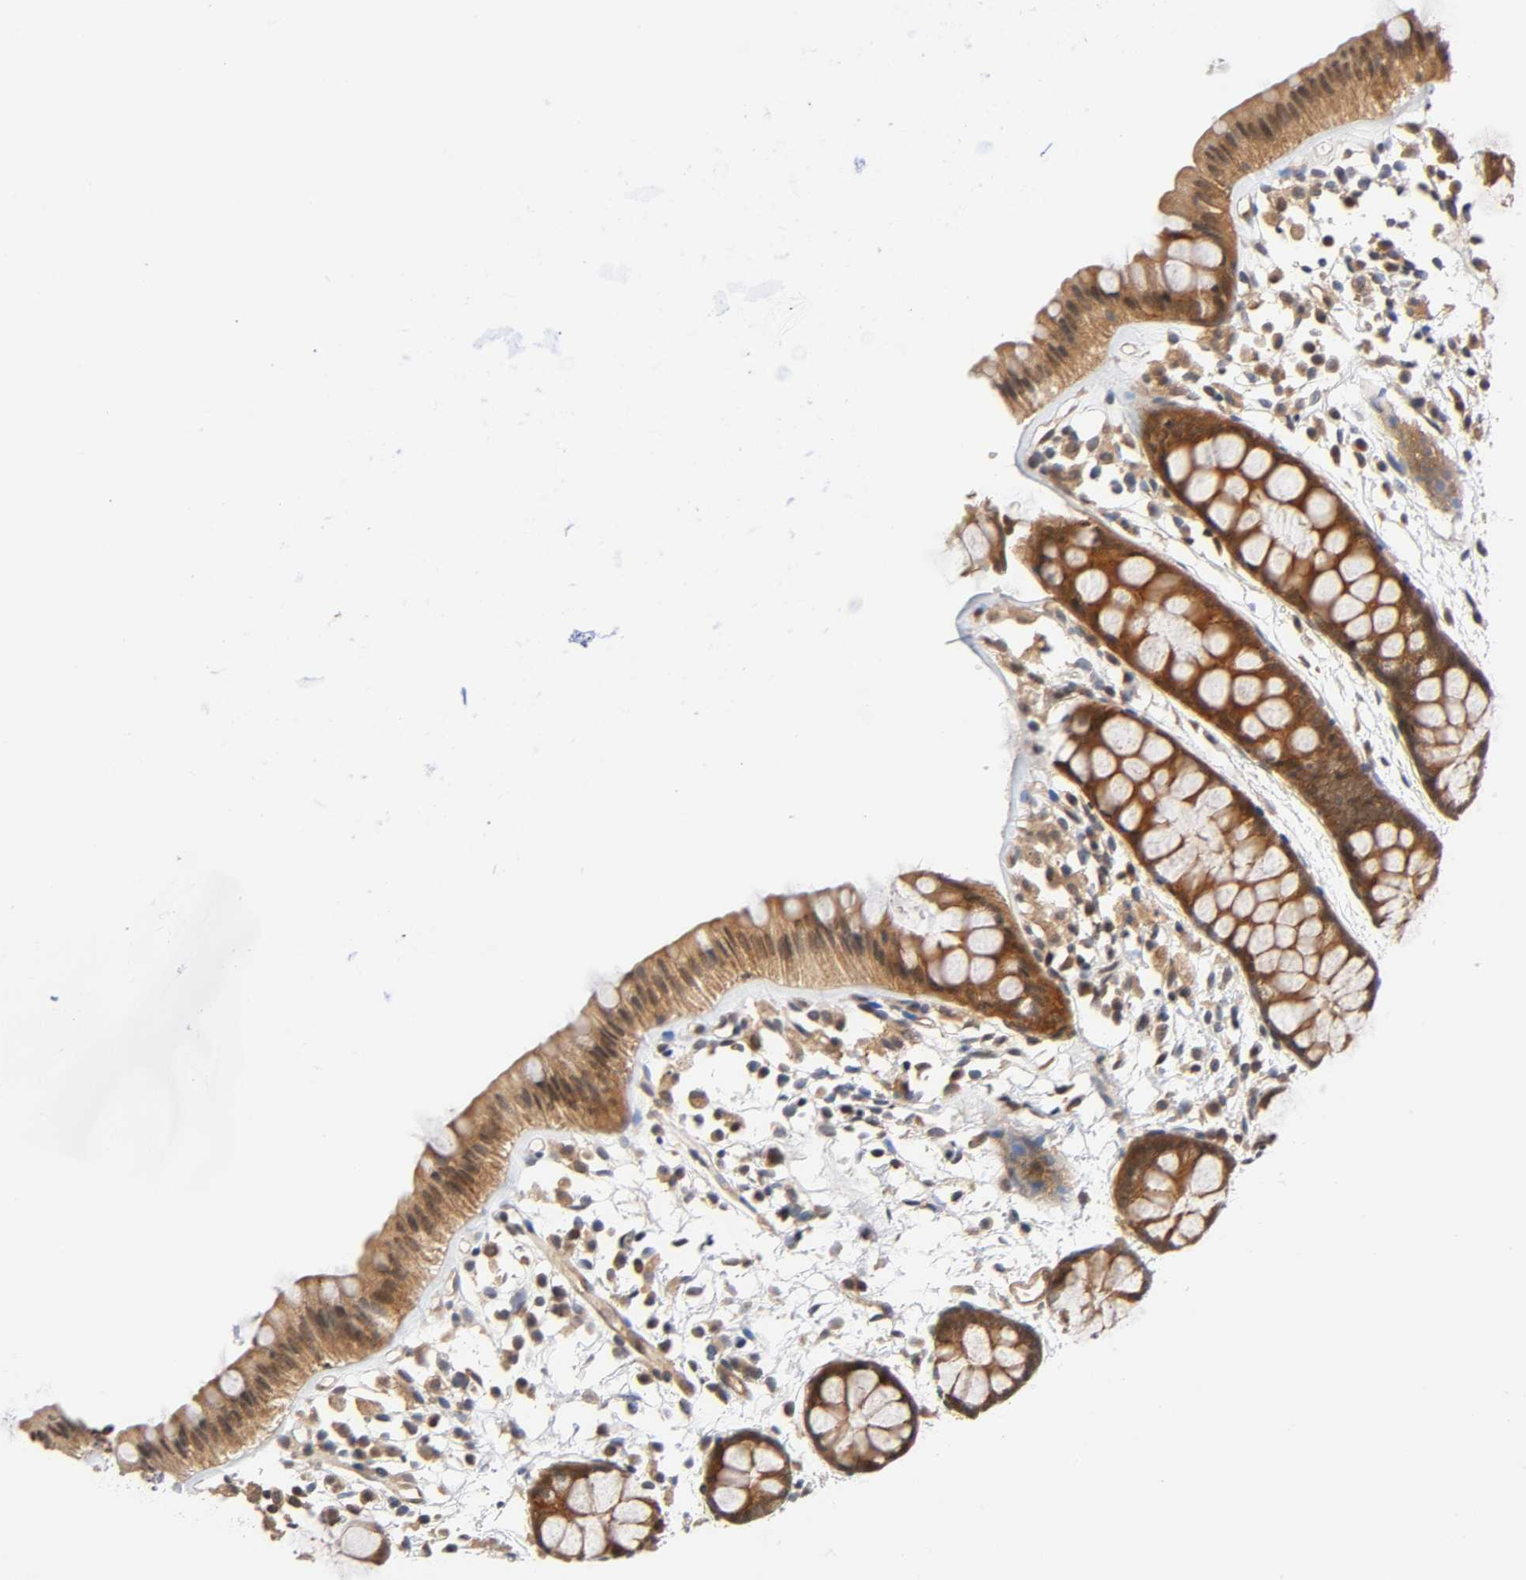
{"staining": {"intensity": "moderate", "quantity": ">75%", "location": "cytoplasmic/membranous"}, "tissue": "rectum", "cell_type": "Glandular cells", "image_type": "normal", "snomed": [{"axis": "morphology", "description": "Normal tissue, NOS"}, {"axis": "topography", "description": "Rectum"}], "caption": "Immunohistochemical staining of unremarkable human rectum exhibits moderate cytoplasmic/membranous protein expression in about >75% of glandular cells.", "gene": "PRKAB1", "patient": {"sex": "female", "age": 66}}